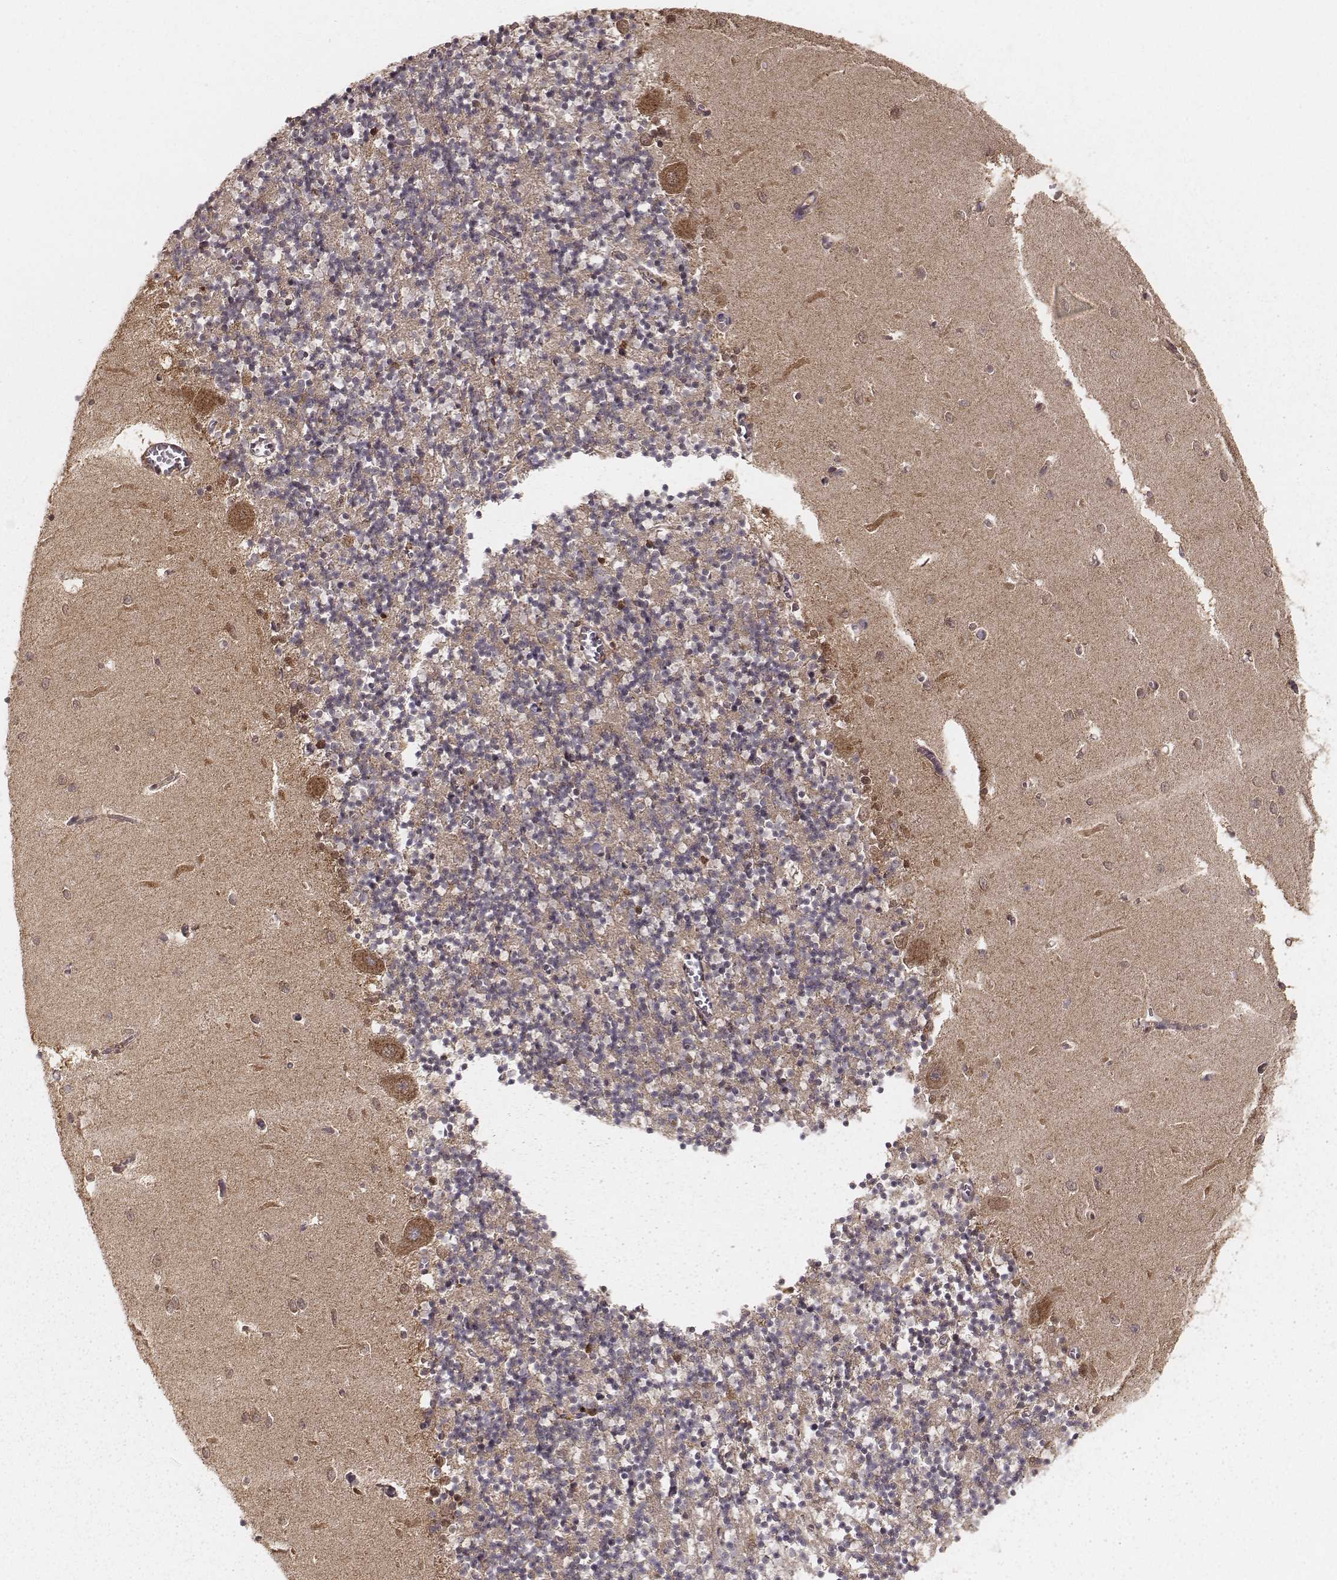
{"staining": {"intensity": "weak", "quantity": "25%-75%", "location": "cytoplasmic/membranous"}, "tissue": "cerebellum", "cell_type": "Cells in granular layer", "image_type": "normal", "snomed": [{"axis": "morphology", "description": "Normal tissue, NOS"}, {"axis": "topography", "description": "Cerebellum"}], "caption": "The histopathology image demonstrates immunohistochemical staining of normal cerebellum. There is weak cytoplasmic/membranous expression is identified in approximately 25%-75% of cells in granular layer. Using DAB (3,3'-diaminobenzidine) (brown) and hematoxylin (blue) stains, captured at high magnification using brightfield microscopy.", "gene": "CARS1", "patient": {"sex": "female", "age": 64}}